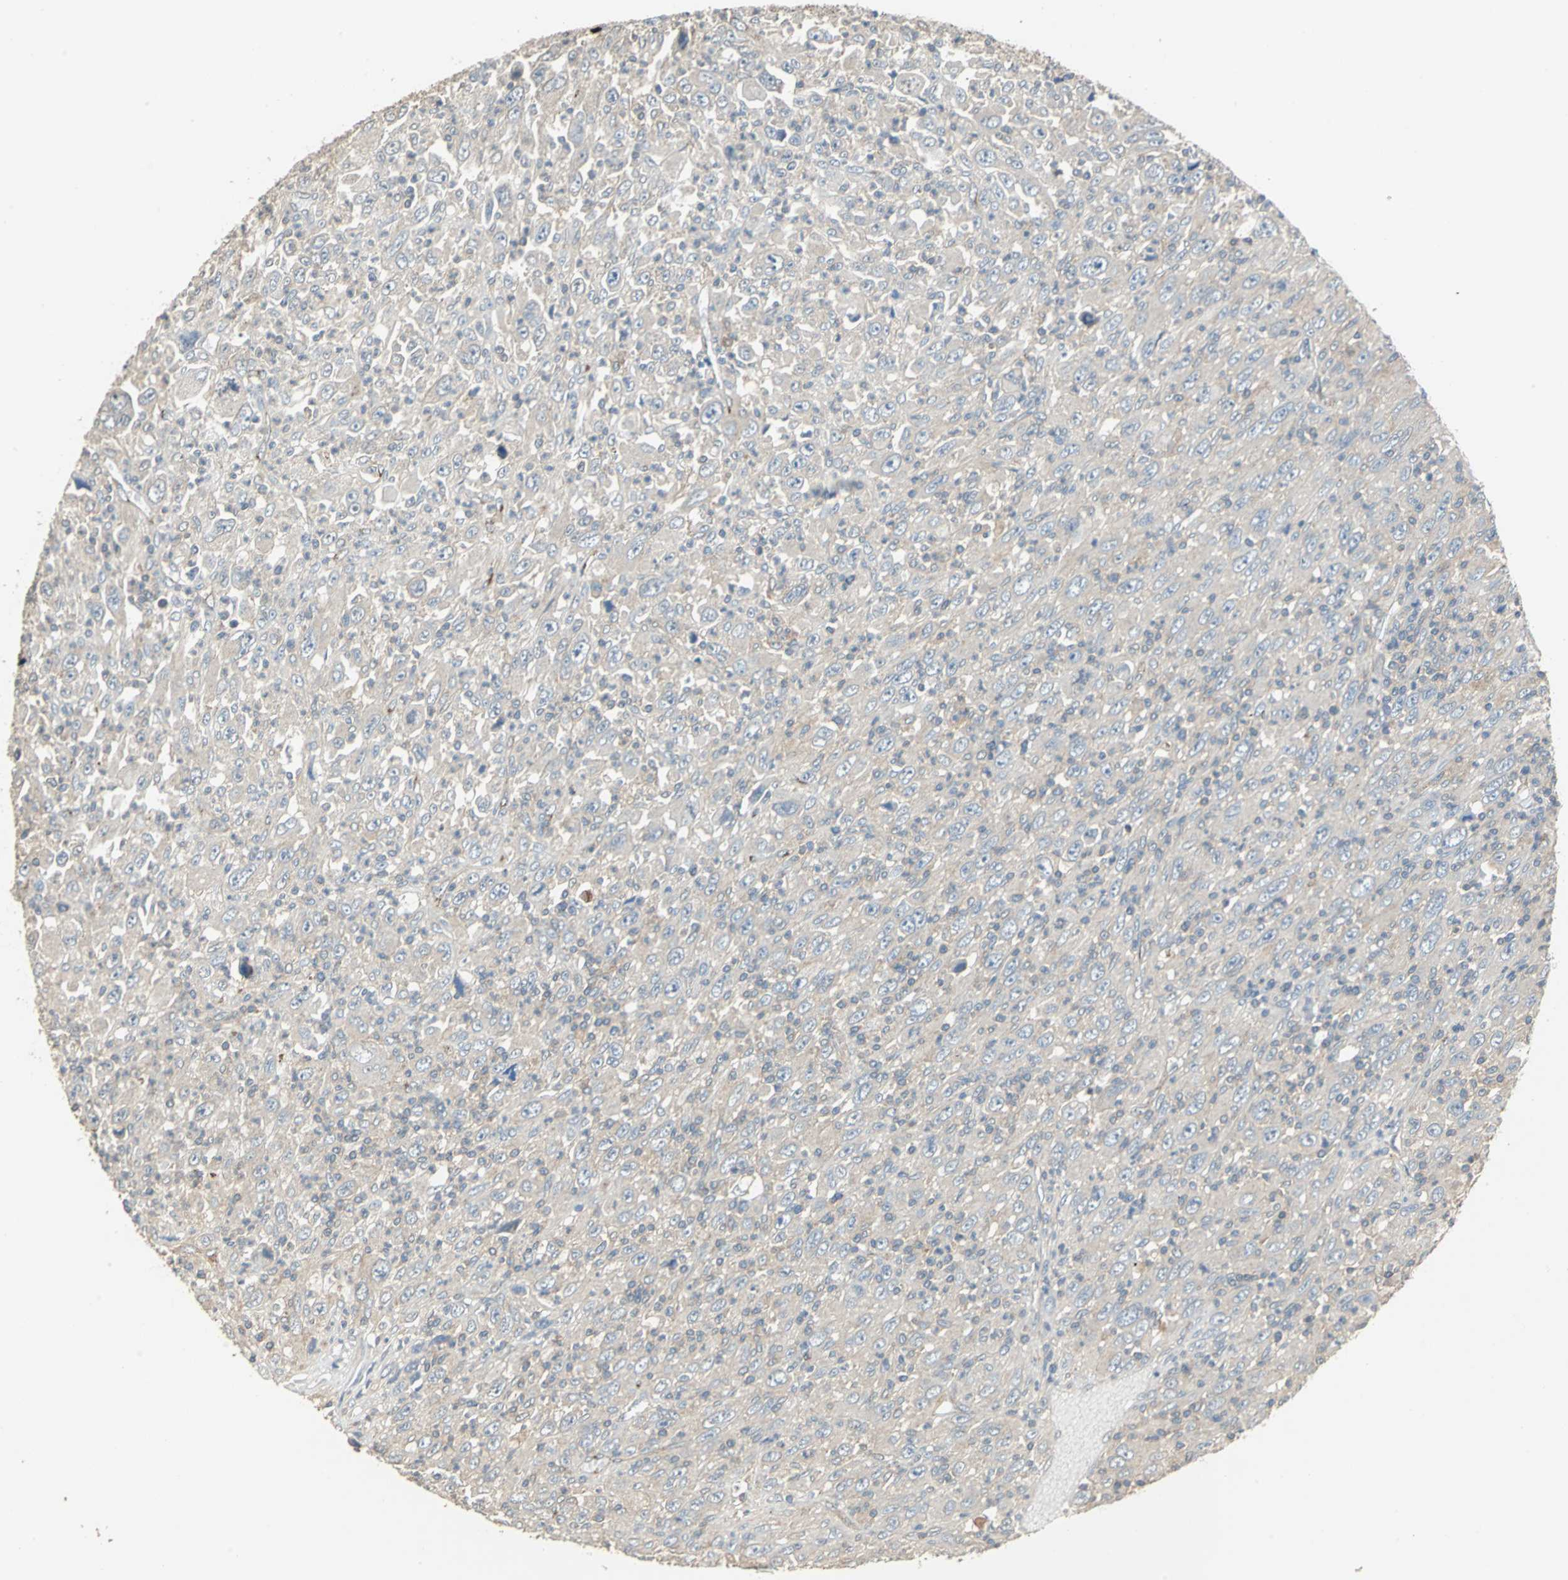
{"staining": {"intensity": "negative", "quantity": "none", "location": "none"}, "tissue": "melanoma", "cell_type": "Tumor cells", "image_type": "cancer", "snomed": [{"axis": "morphology", "description": "Malignant melanoma, Metastatic site"}, {"axis": "topography", "description": "Skin"}], "caption": "A histopathology image of malignant melanoma (metastatic site) stained for a protein reveals no brown staining in tumor cells. (DAB (3,3'-diaminobenzidine) immunohistochemistry (IHC) visualized using brightfield microscopy, high magnification).", "gene": "RAPGEF1", "patient": {"sex": "female", "age": 56}}